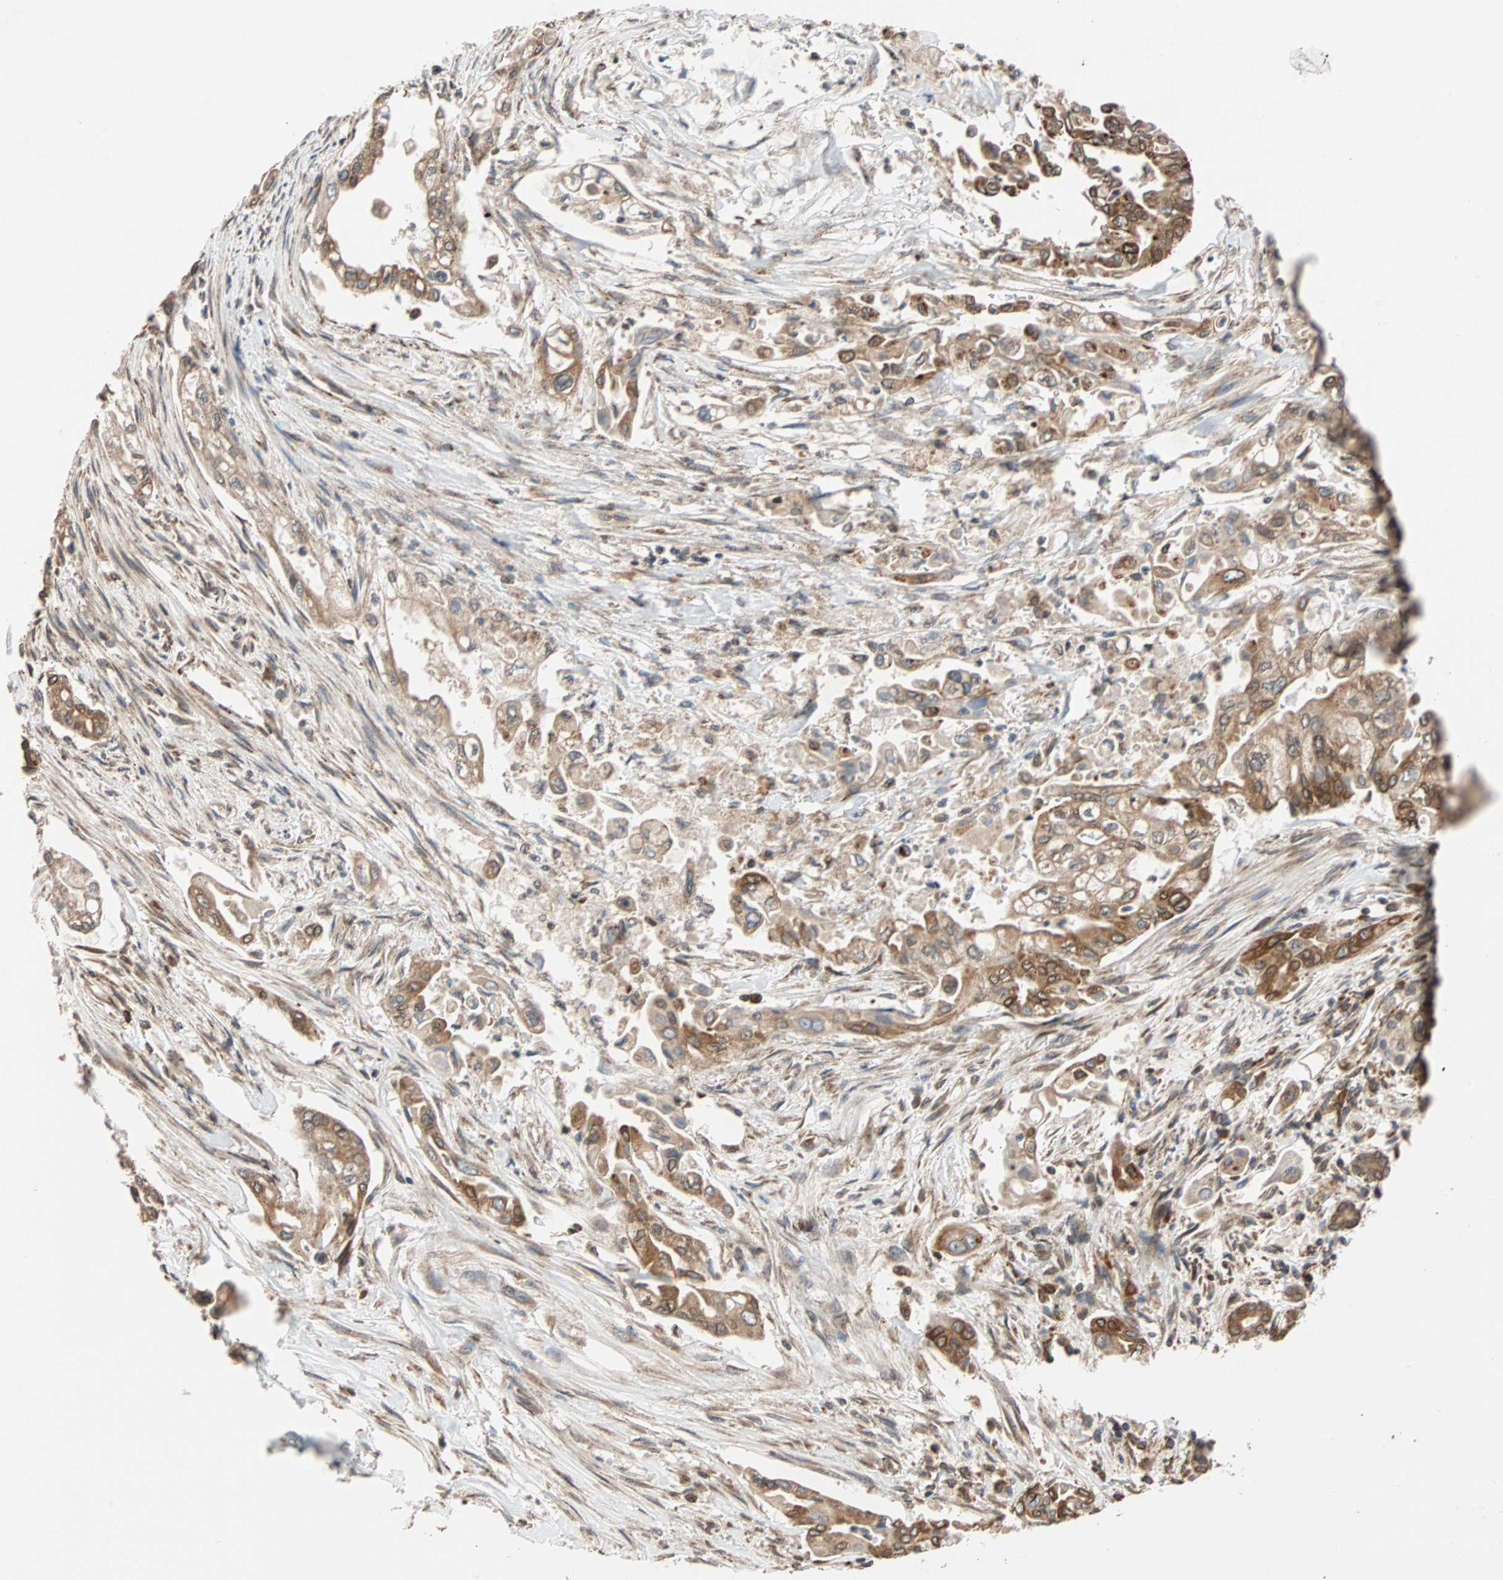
{"staining": {"intensity": "moderate", "quantity": ">75%", "location": "cytoplasmic/membranous"}, "tissue": "pancreatic cancer", "cell_type": "Tumor cells", "image_type": "cancer", "snomed": [{"axis": "morphology", "description": "Normal tissue, NOS"}, {"axis": "topography", "description": "Pancreas"}], "caption": "Protein expression analysis of human pancreatic cancer reveals moderate cytoplasmic/membranous positivity in about >75% of tumor cells. (DAB IHC with brightfield microscopy, high magnification).", "gene": "AUP1", "patient": {"sex": "male", "age": 42}}